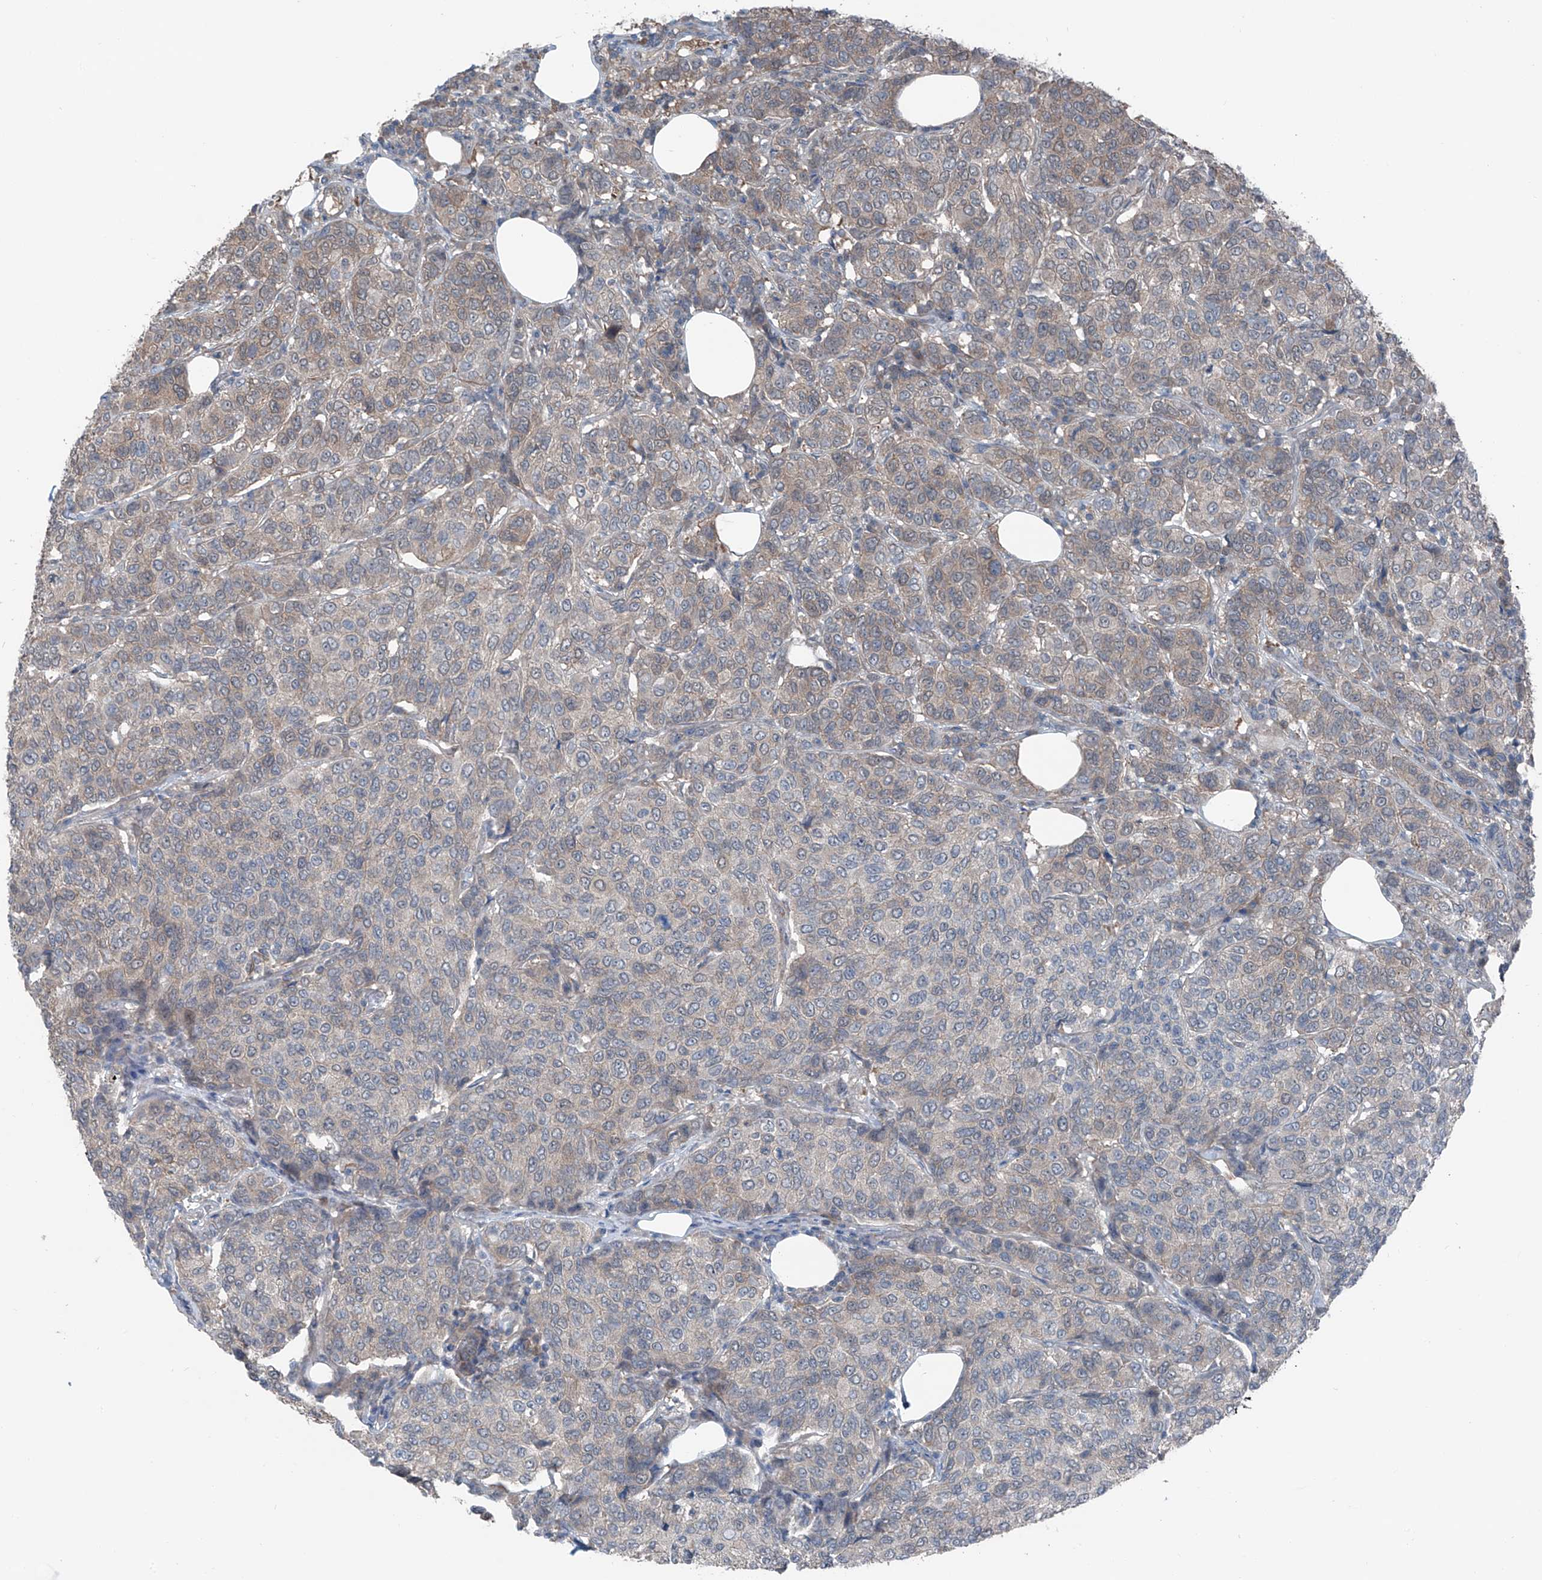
{"staining": {"intensity": "weak", "quantity": "<25%", "location": "cytoplasmic/membranous"}, "tissue": "breast cancer", "cell_type": "Tumor cells", "image_type": "cancer", "snomed": [{"axis": "morphology", "description": "Duct carcinoma"}, {"axis": "topography", "description": "Breast"}], "caption": "Breast cancer was stained to show a protein in brown. There is no significant positivity in tumor cells.", "gene": "HSPB11", "patient": {"sex": "female", "age": 55}}